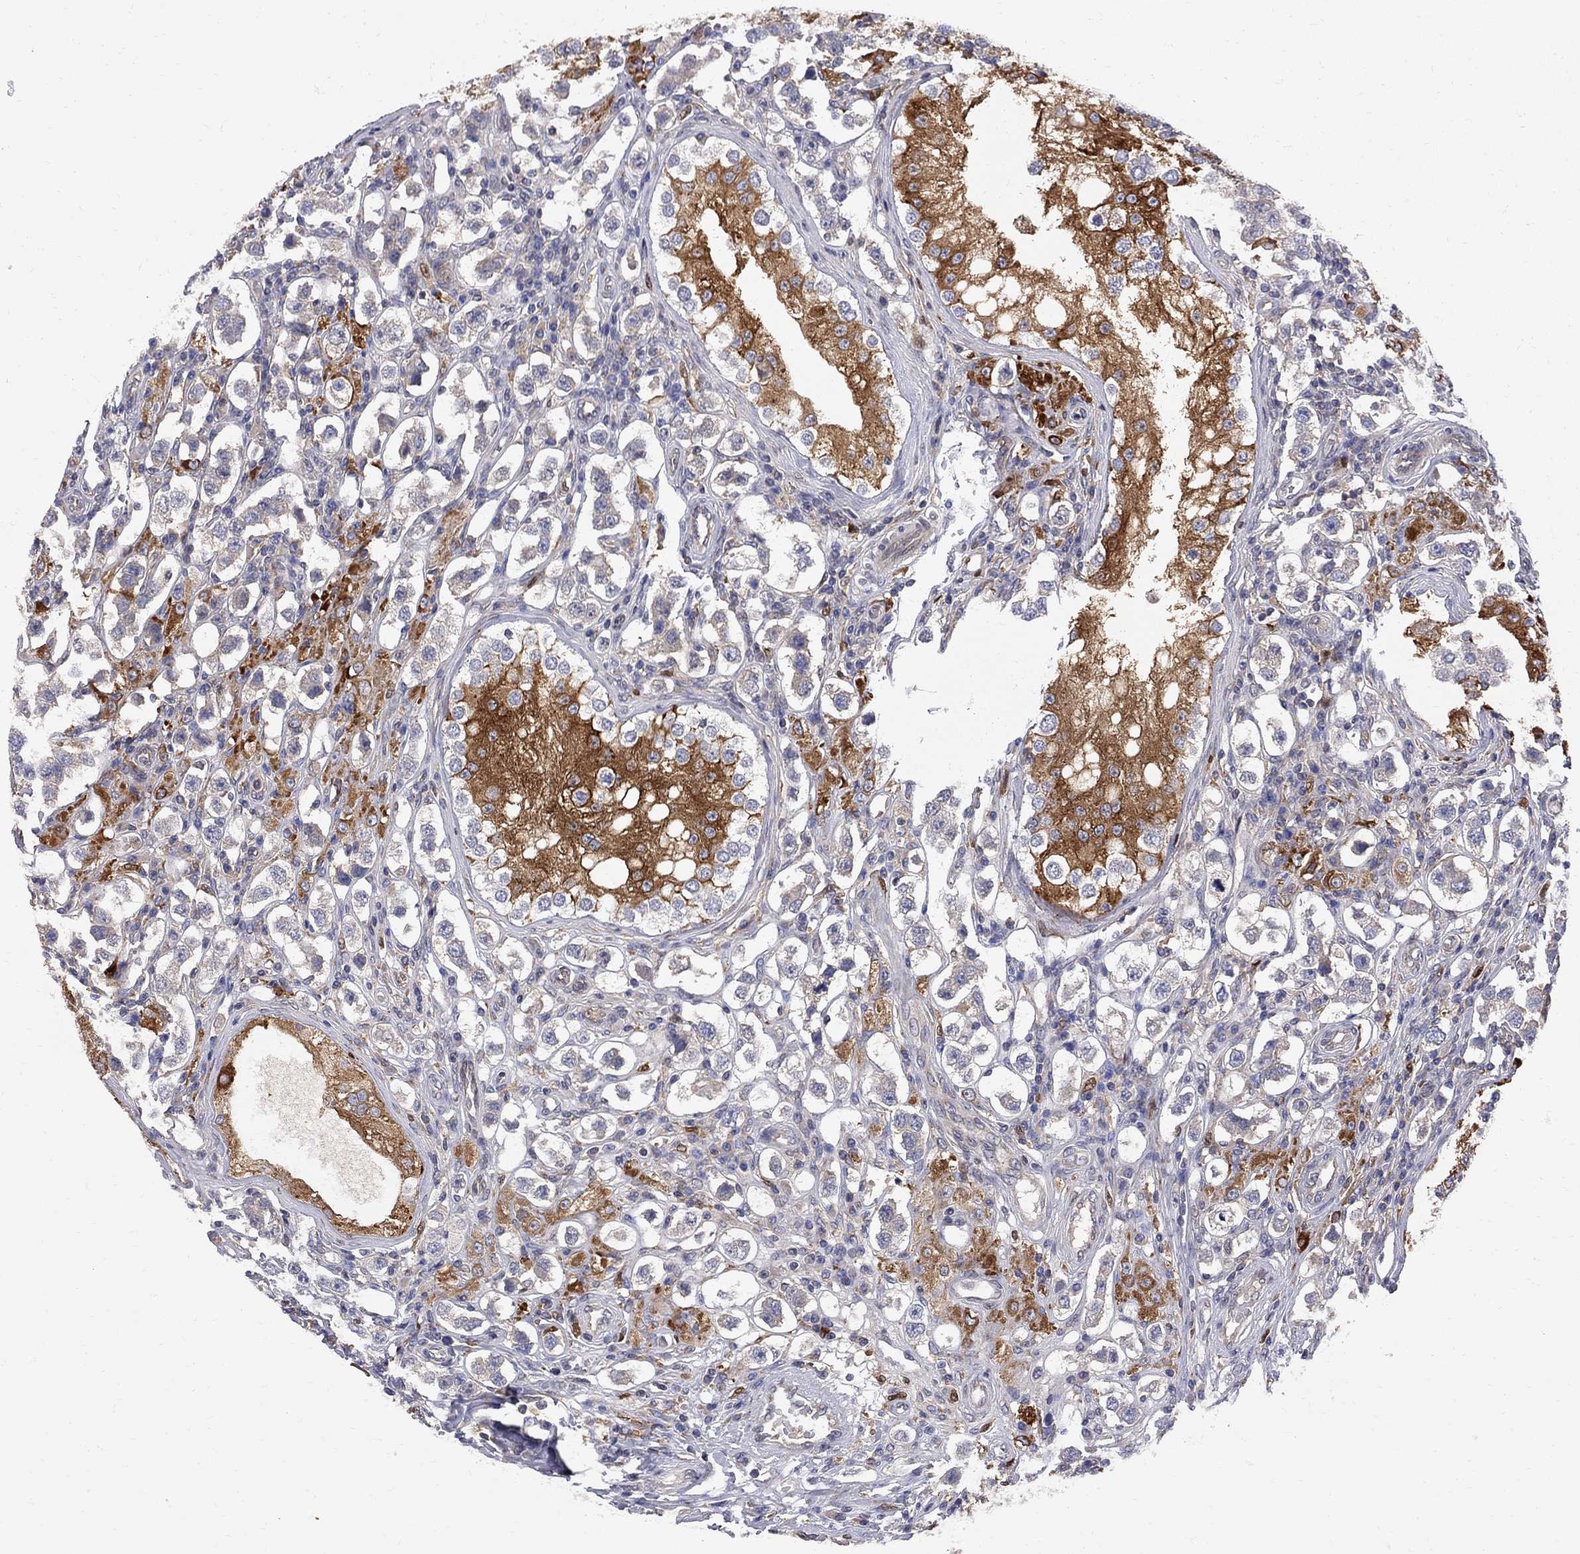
{"staining": {"intensity": "negative", "quantity": "none", "location": "none"}, "tissue": "testis cancer", "cell_type": "Tumor cells", "image_type": "cancer", "snomed": [{"axis": "morphology", "description": "Seminoma, NOS"}, {"axis": "topography", "description": "Testis"}], "caption": "Human testis seminoma stained for a protein using IHC shows no staining in tumor cells.", "gene": "MTHFR", "patient": {"sex": "male", "age": 37}}